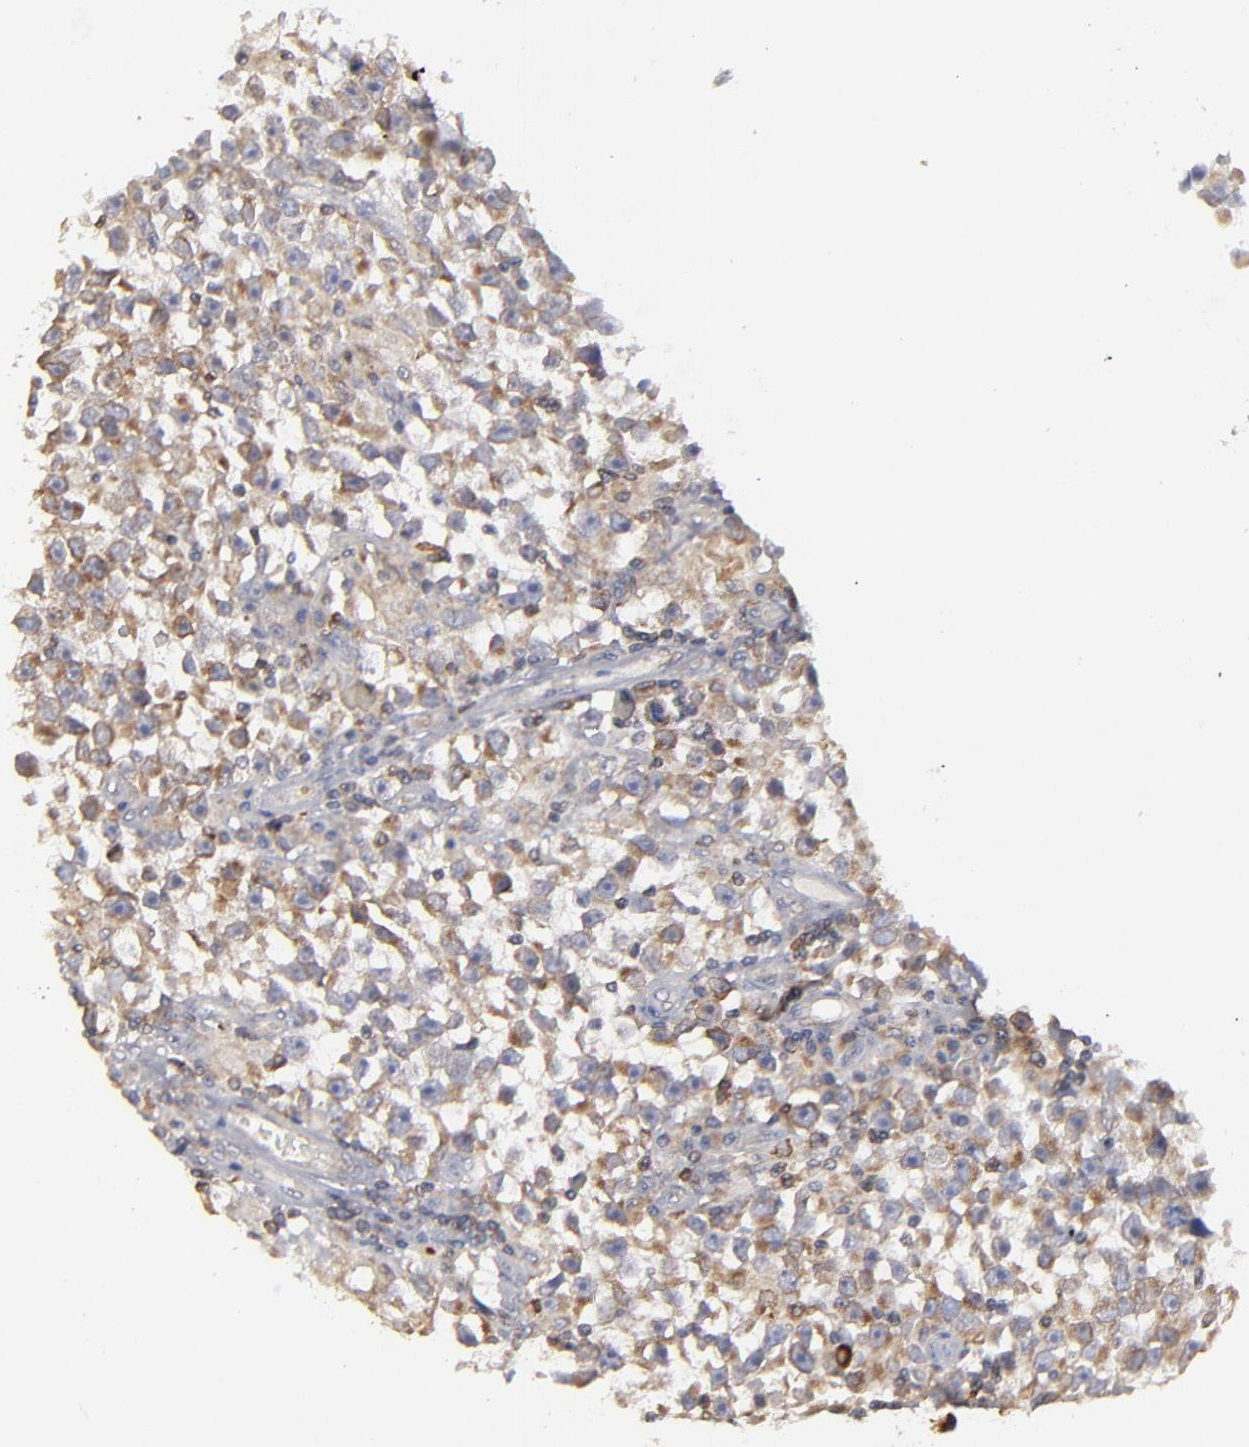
{"staining": {"intensity": "moderate", "quantity": ">75%", "location": "cytoplasmic/membranous"}, "tissue": "testis cancer", "cell_type": "Tumor cells", "image_type": "cancer", "snomed": [{"axis": "morphology", "description": "Seminoma, NOS"}, {"axis": "topography", "description": "Testis"}], "caption": "Immunohistochemistry histopathology image of neoplastic tissue: human seminoma (testis) stained using immunohistochemistry reveals medium levels of moderate protein expression localized specifically in the cytoplasmic/membranous of tumor cells, appearing as a cytoplasmic/membranous brown color.", "gene": "TMX1", "patient": {"sex": "male", "age": 33}}